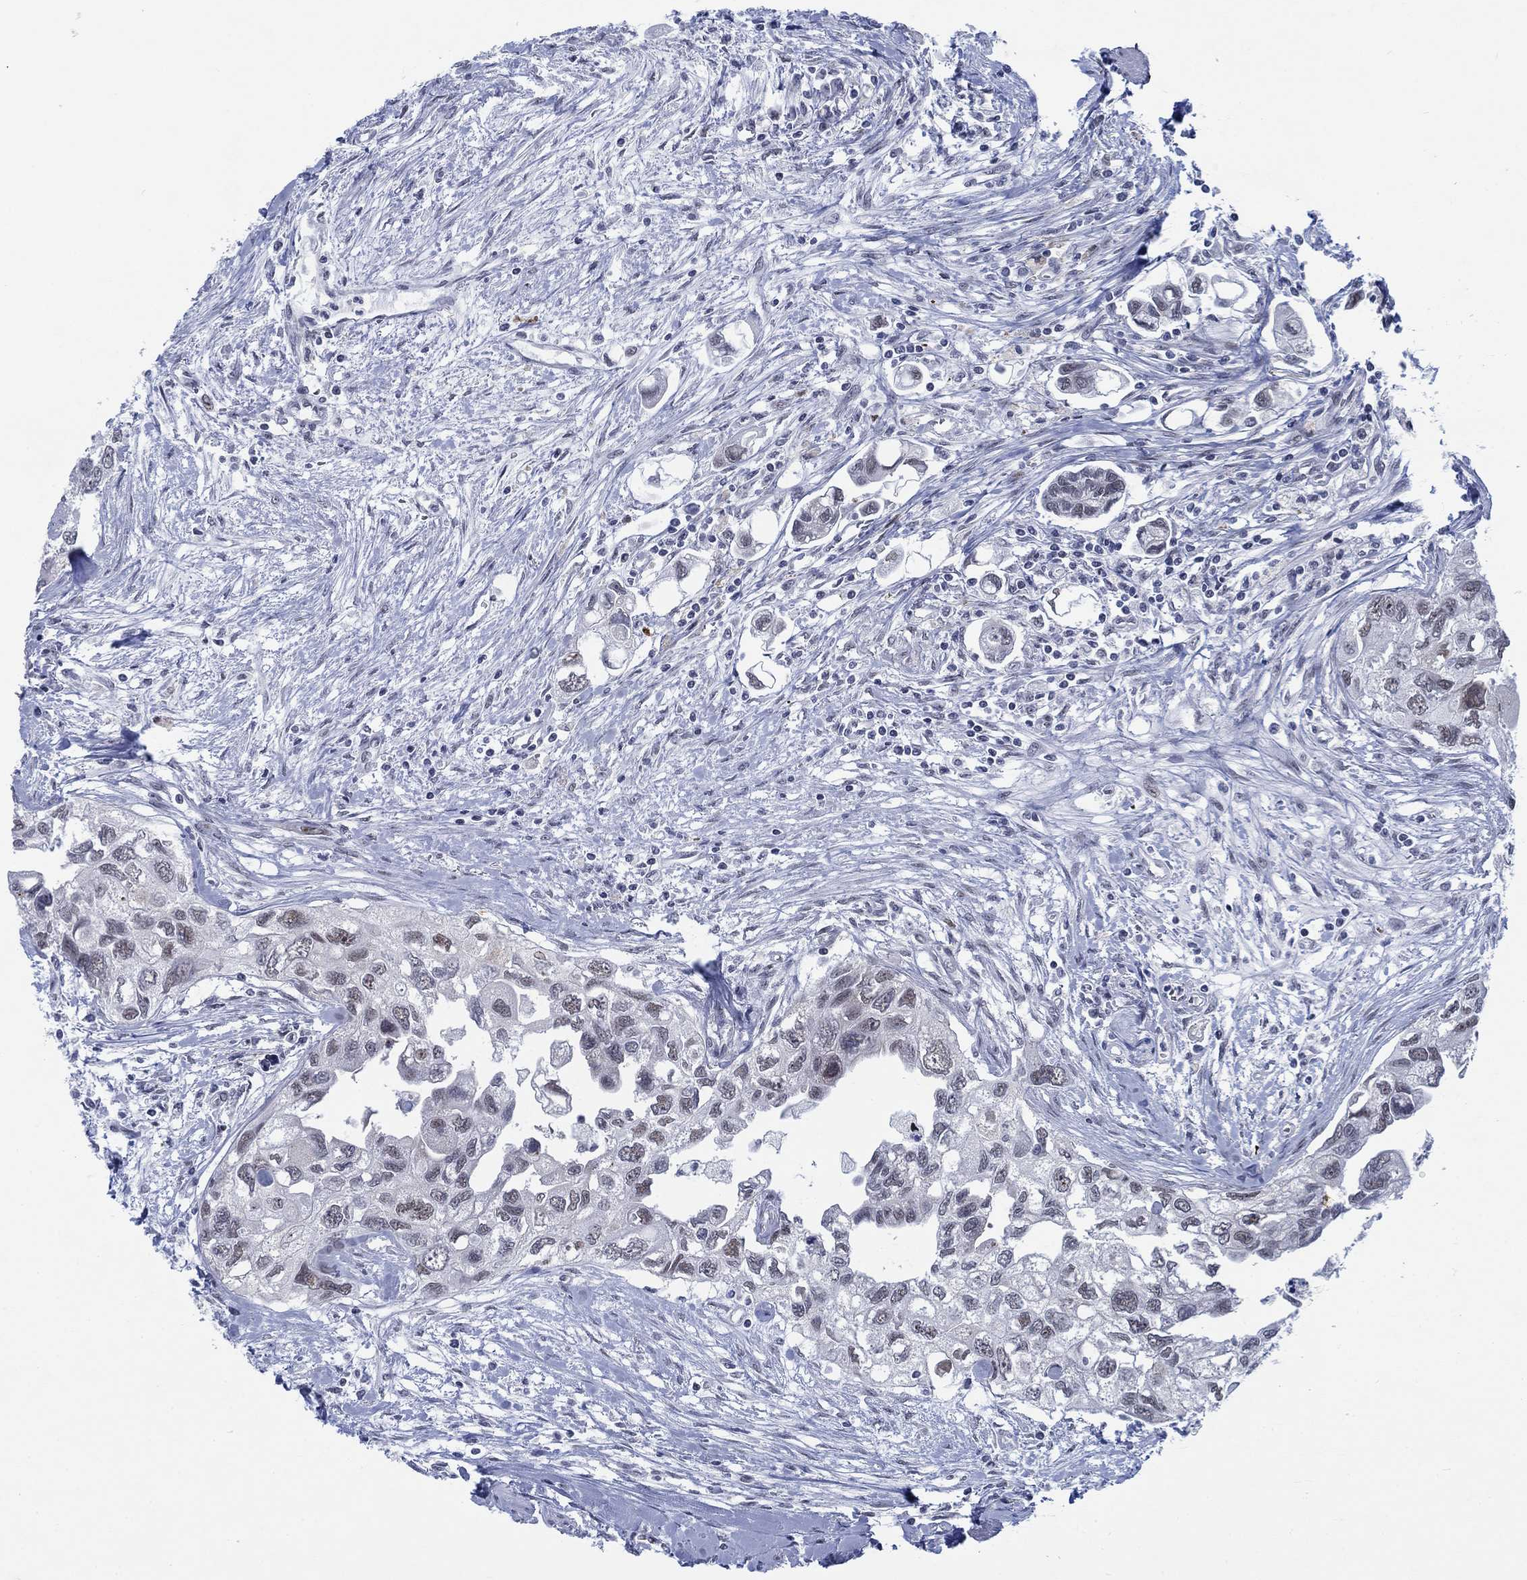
{"staining": {"intensity": "weak", "quantity": "<25%", "location": "nuclear"}, "tissue": "urothelial cancer", "cell_type": "Tumor cells", "image_type": "cancer", "snomed": [{"axis": "morphology", "description": "Urothelial carcinoma, High grade"}, {"axis": "topography", "description": "Urinary bladder"}], "caption": "IHC image of human urothelial cancer stained for a protein (brown), which reveals no expression in tumor cells.", "gene": "NEU3", "patient": {"sex": "male", "age": 59}}